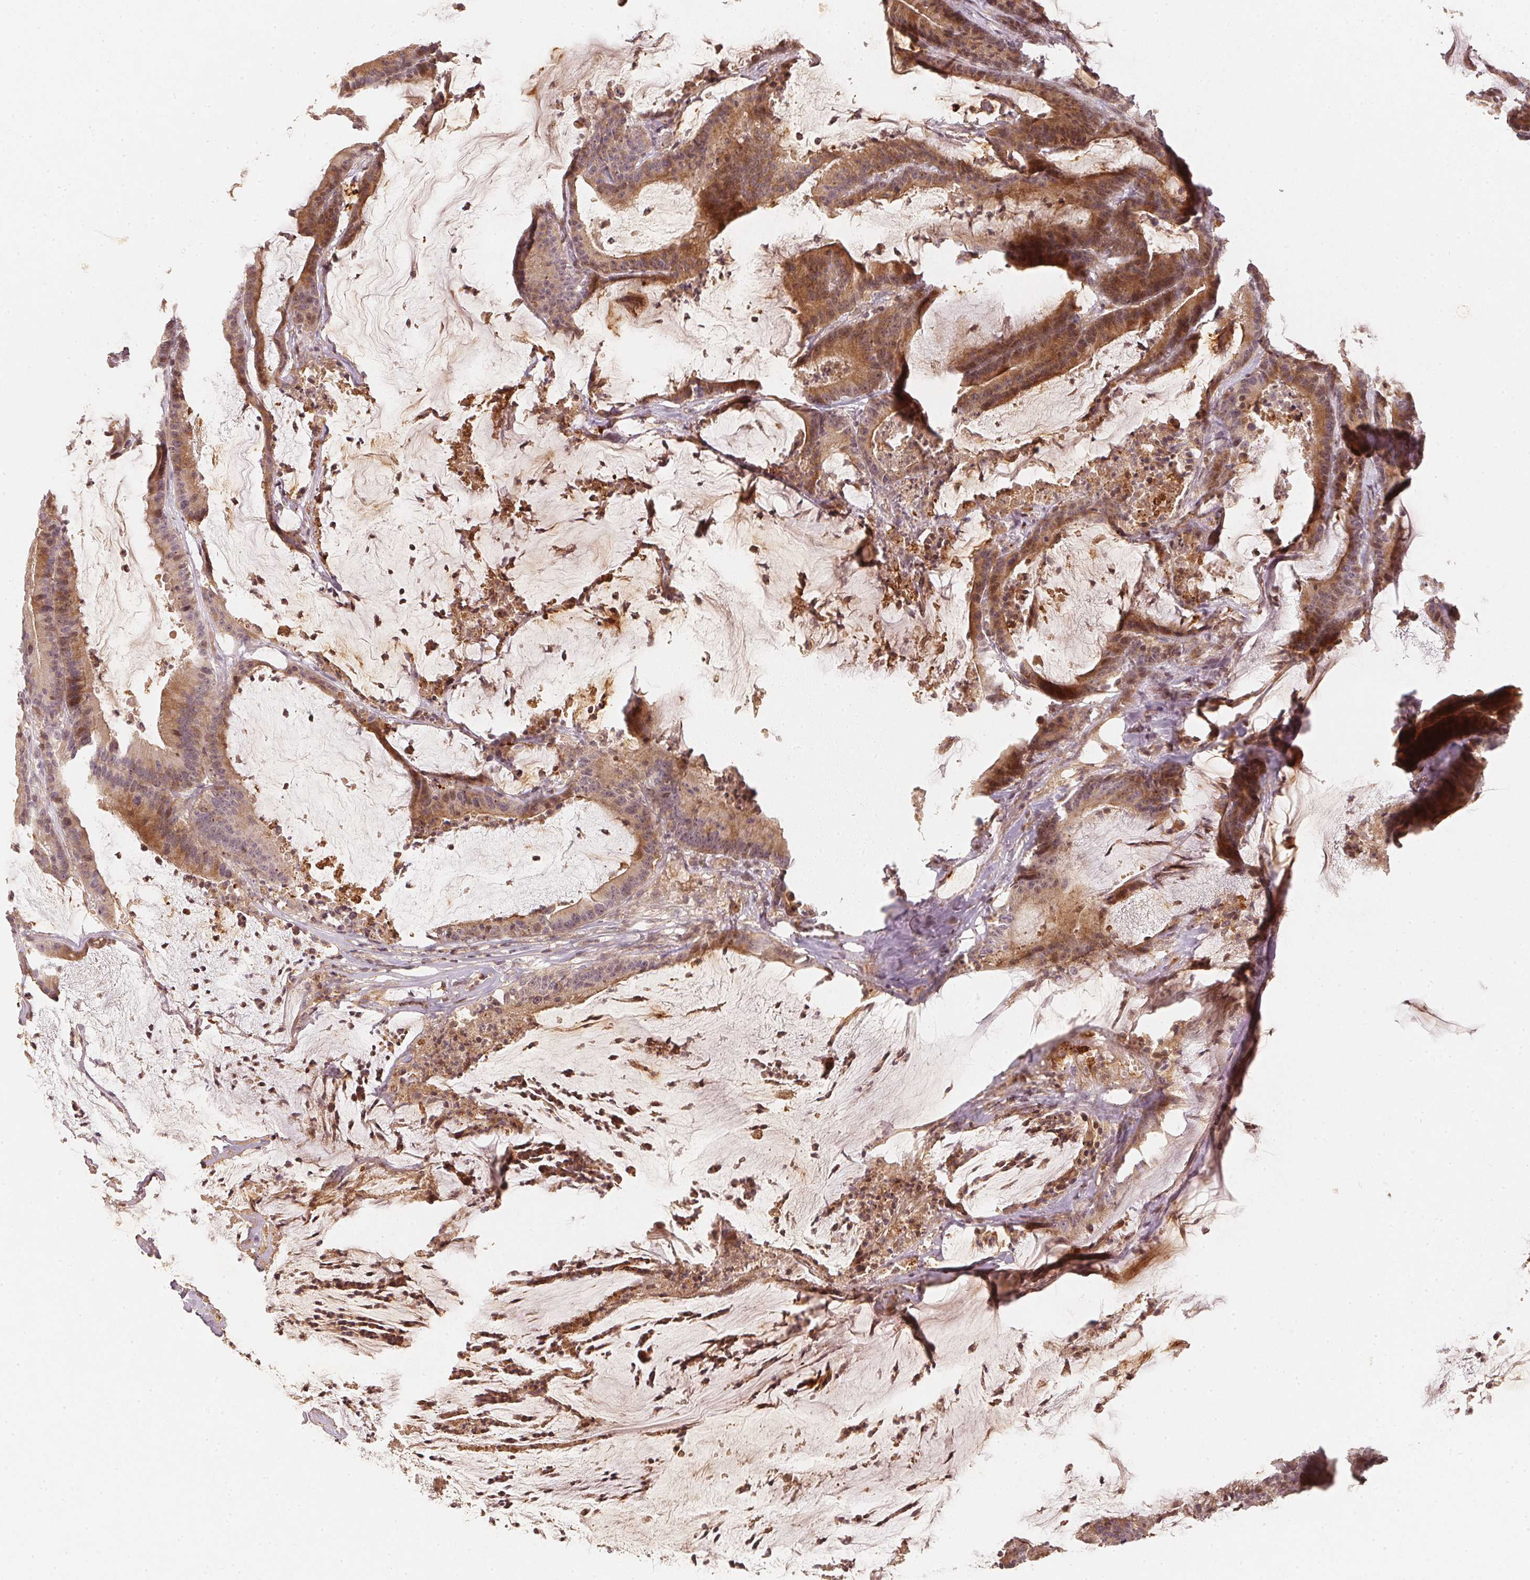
{"staining": {"intensity": "weak", "quantity": "25%-75%", "location": "cytoplasmic/membranous"}, "tissue": "colorectal cancer", "cell_type": "Tumor cells", "image_type": "cancer", "snomed": [{"axis": "morphology", "description": "Adenocarcinoma, NOS"}, {"axis": "topography", "description": "Colon"}], "caption": "This histopathology image shows colorectal cancer stained with IHC to label a protein in brown. The cytoplasmic/membranous of tumor cells show weak positivity for the protein. Nuclei are counter-stained blue.", "gene": "SERPINE1", "patient": {"sex": "female", "age": 78}}